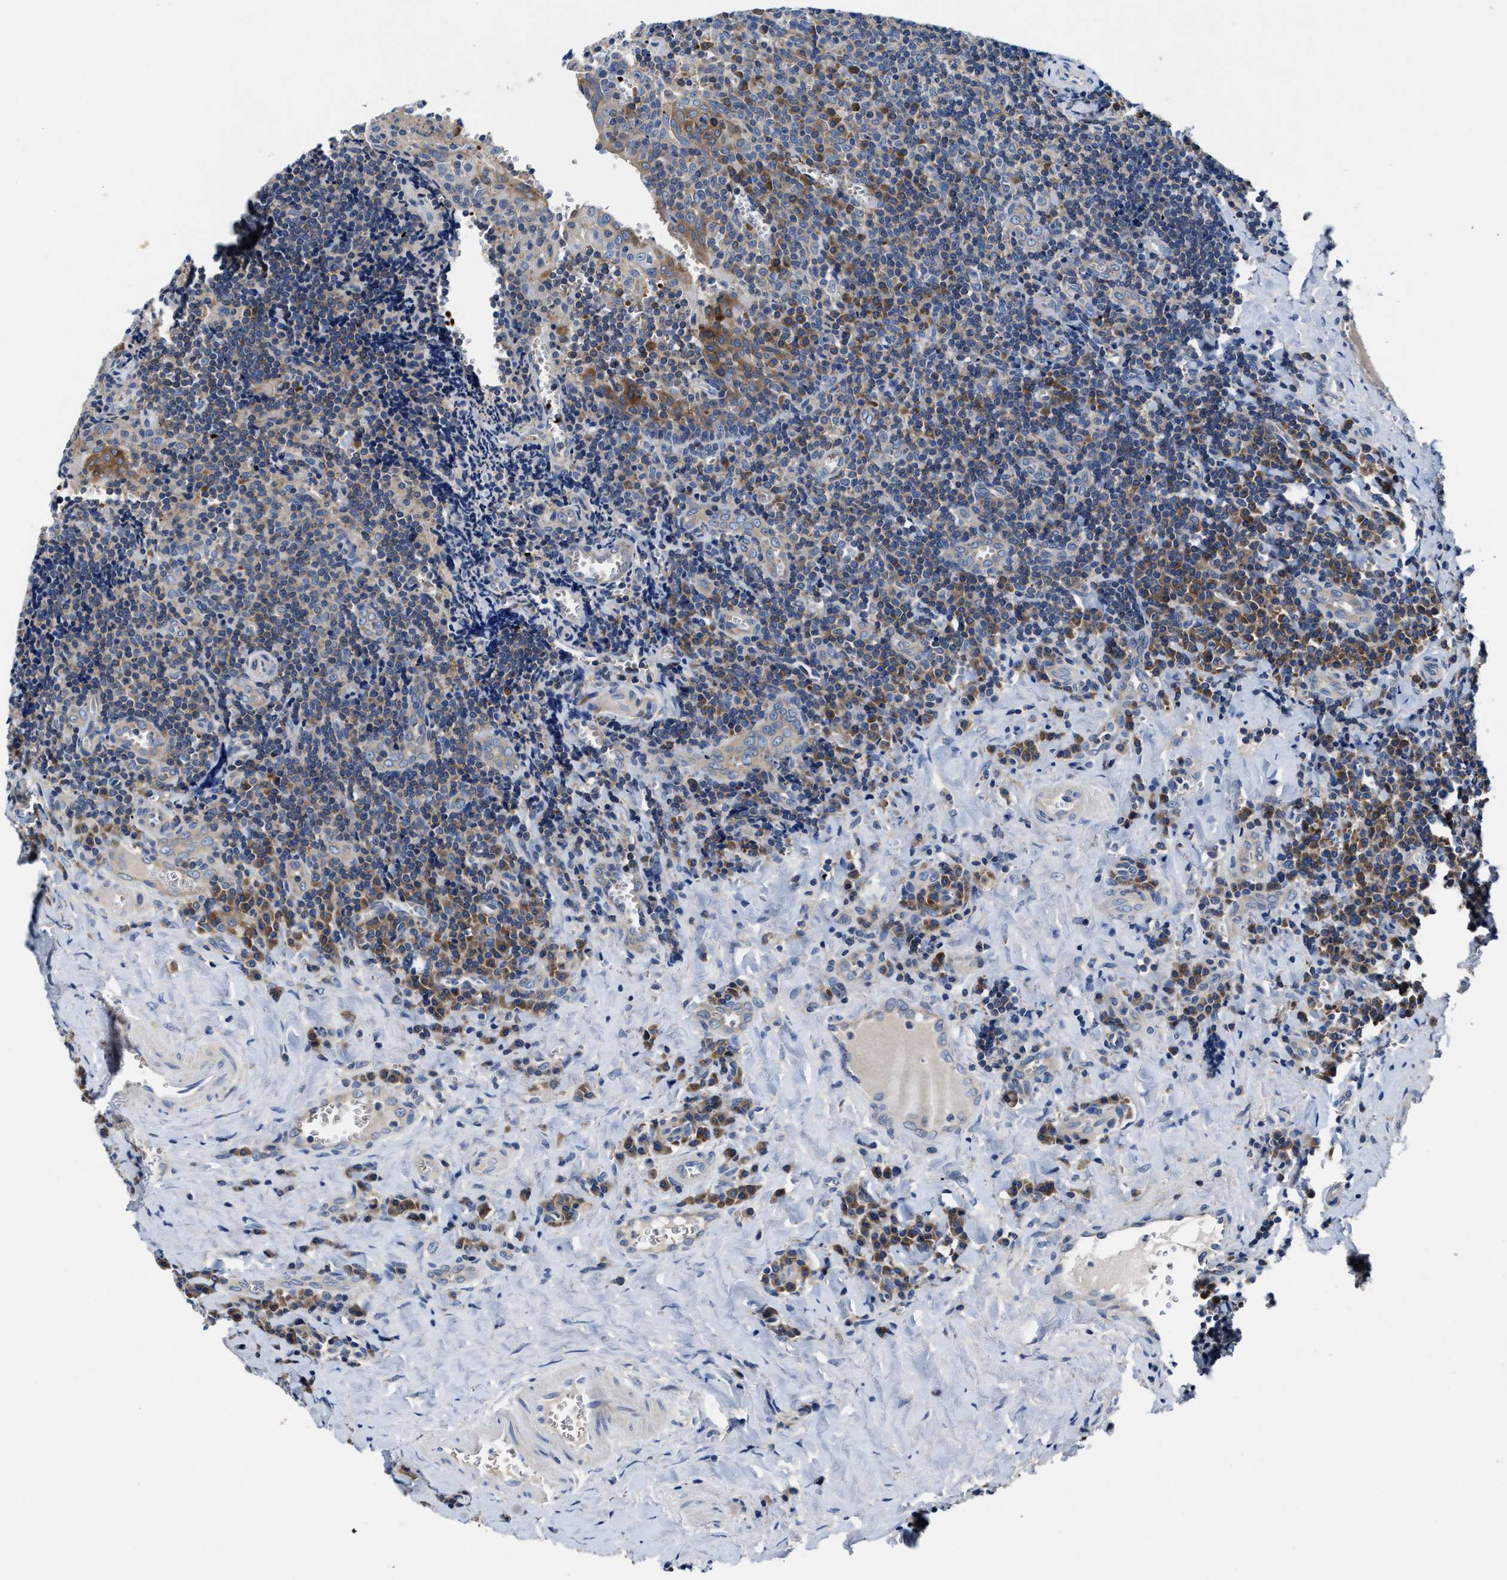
{"staining": {"intensity": "moderate", "quantity": "25%-75%", "location": "cytoplasmic/membranous"}, "tissue": "tonsil", "cell_type": "Germinal center cells", "image_type": "normal", "snomed": [{"axis": "morphology", "description": "Normal tissue, NOS"}, {"axis": "morphology", "description": "Inflammation, NOS"}, {"axis": "topography", "description": "Tonsil"}], "caption": "Protein staining exhibits moderate cytoplasmic/membranous positivity in about 25%-75% of germinal center cells in benign tonsil.", "gene": "PHLPP1", "patient": {"sex": "female", "age": 31}}